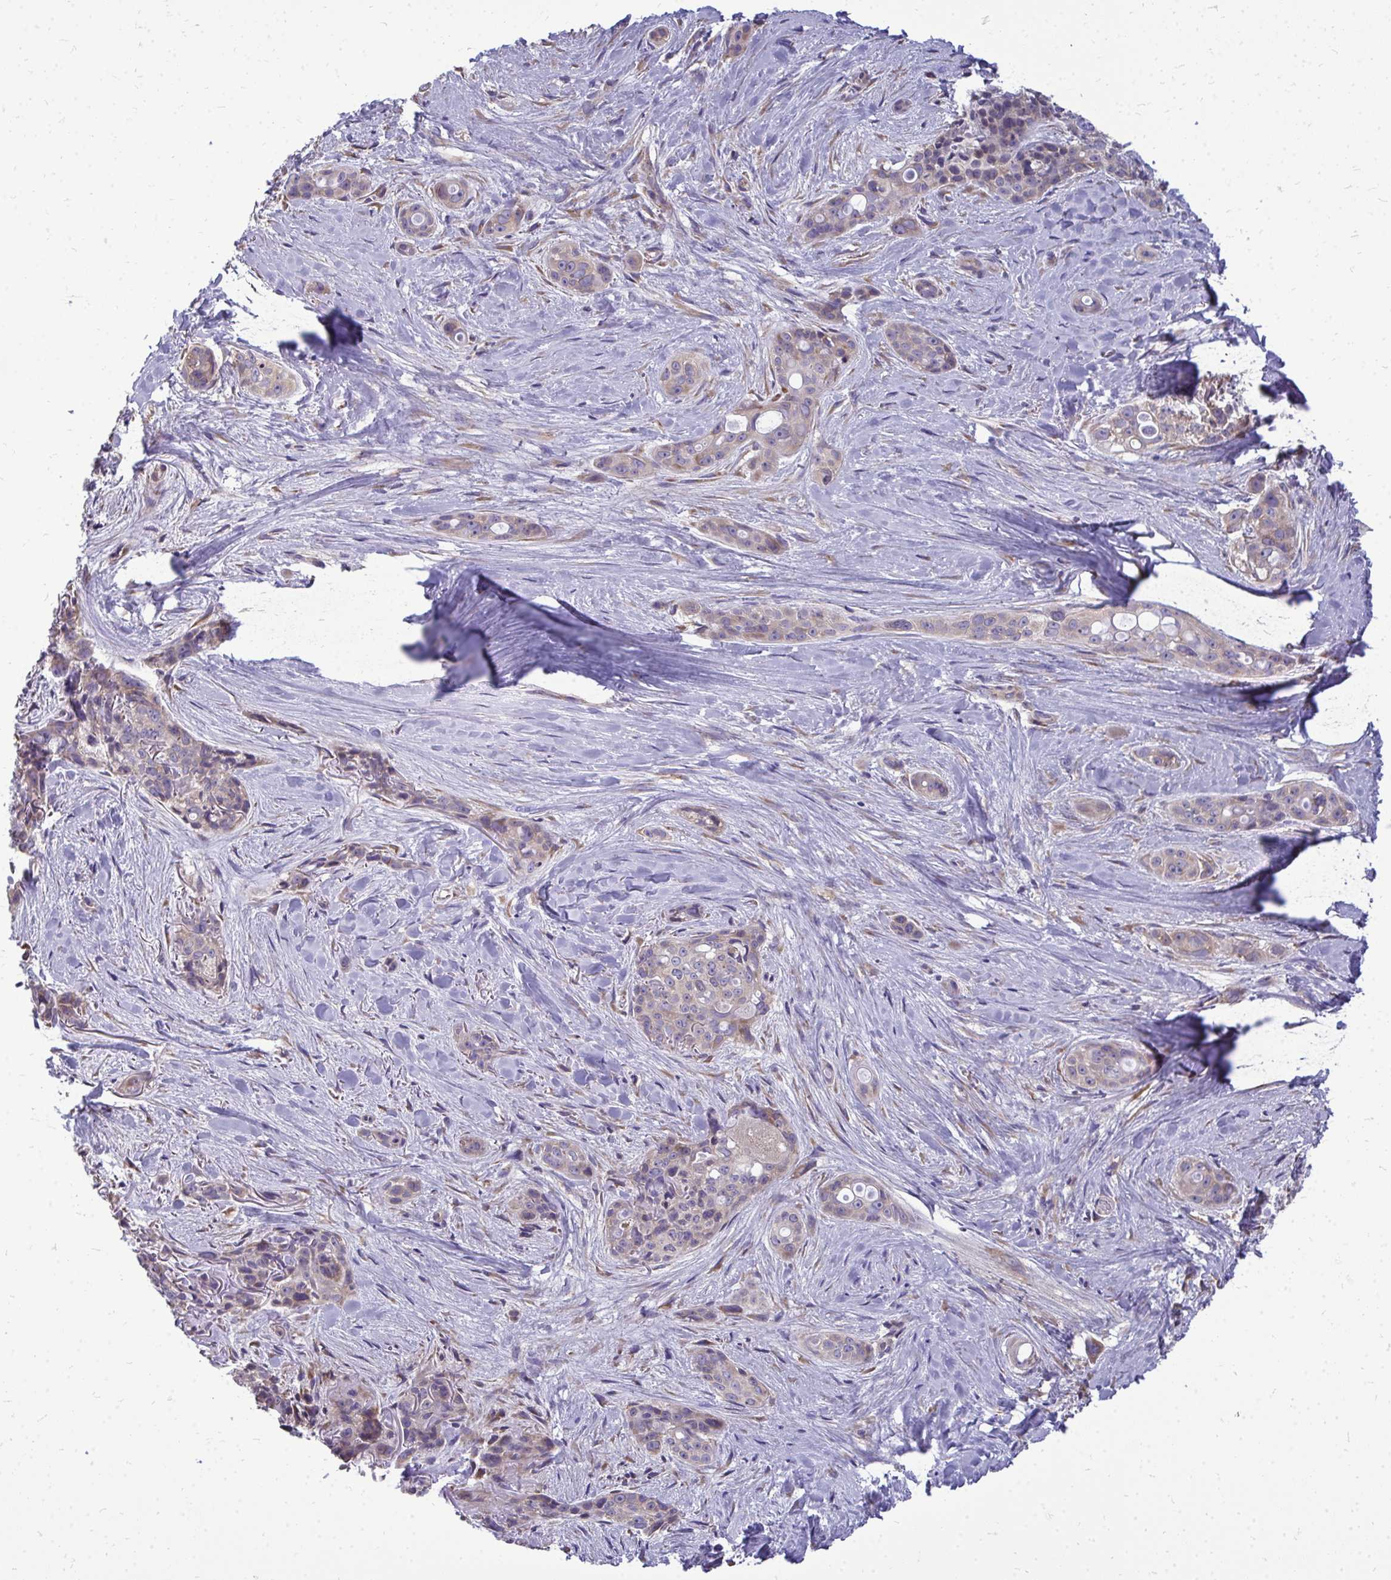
{"staining": {"intensity": "weak", "quantity": "25%-75%", "location": "cytoplasmic/membranous"}, "tissue": "skin cancer", "cell_type": "Tumor cells", "image_type": "cancer", "snomed": [{"axis": "morphology", "description": "Basal cell carcinoma"}, {"axis": "topography", "description": "Skin"}], "caption": "Immunohistochemical staining of skin cancer demonstrates weak cytoplasmic/membranous protein expression in about 25%-75% of tumor cells.", "gene": "RPLP2", "patient": {"sex": "female", "age": 79}}